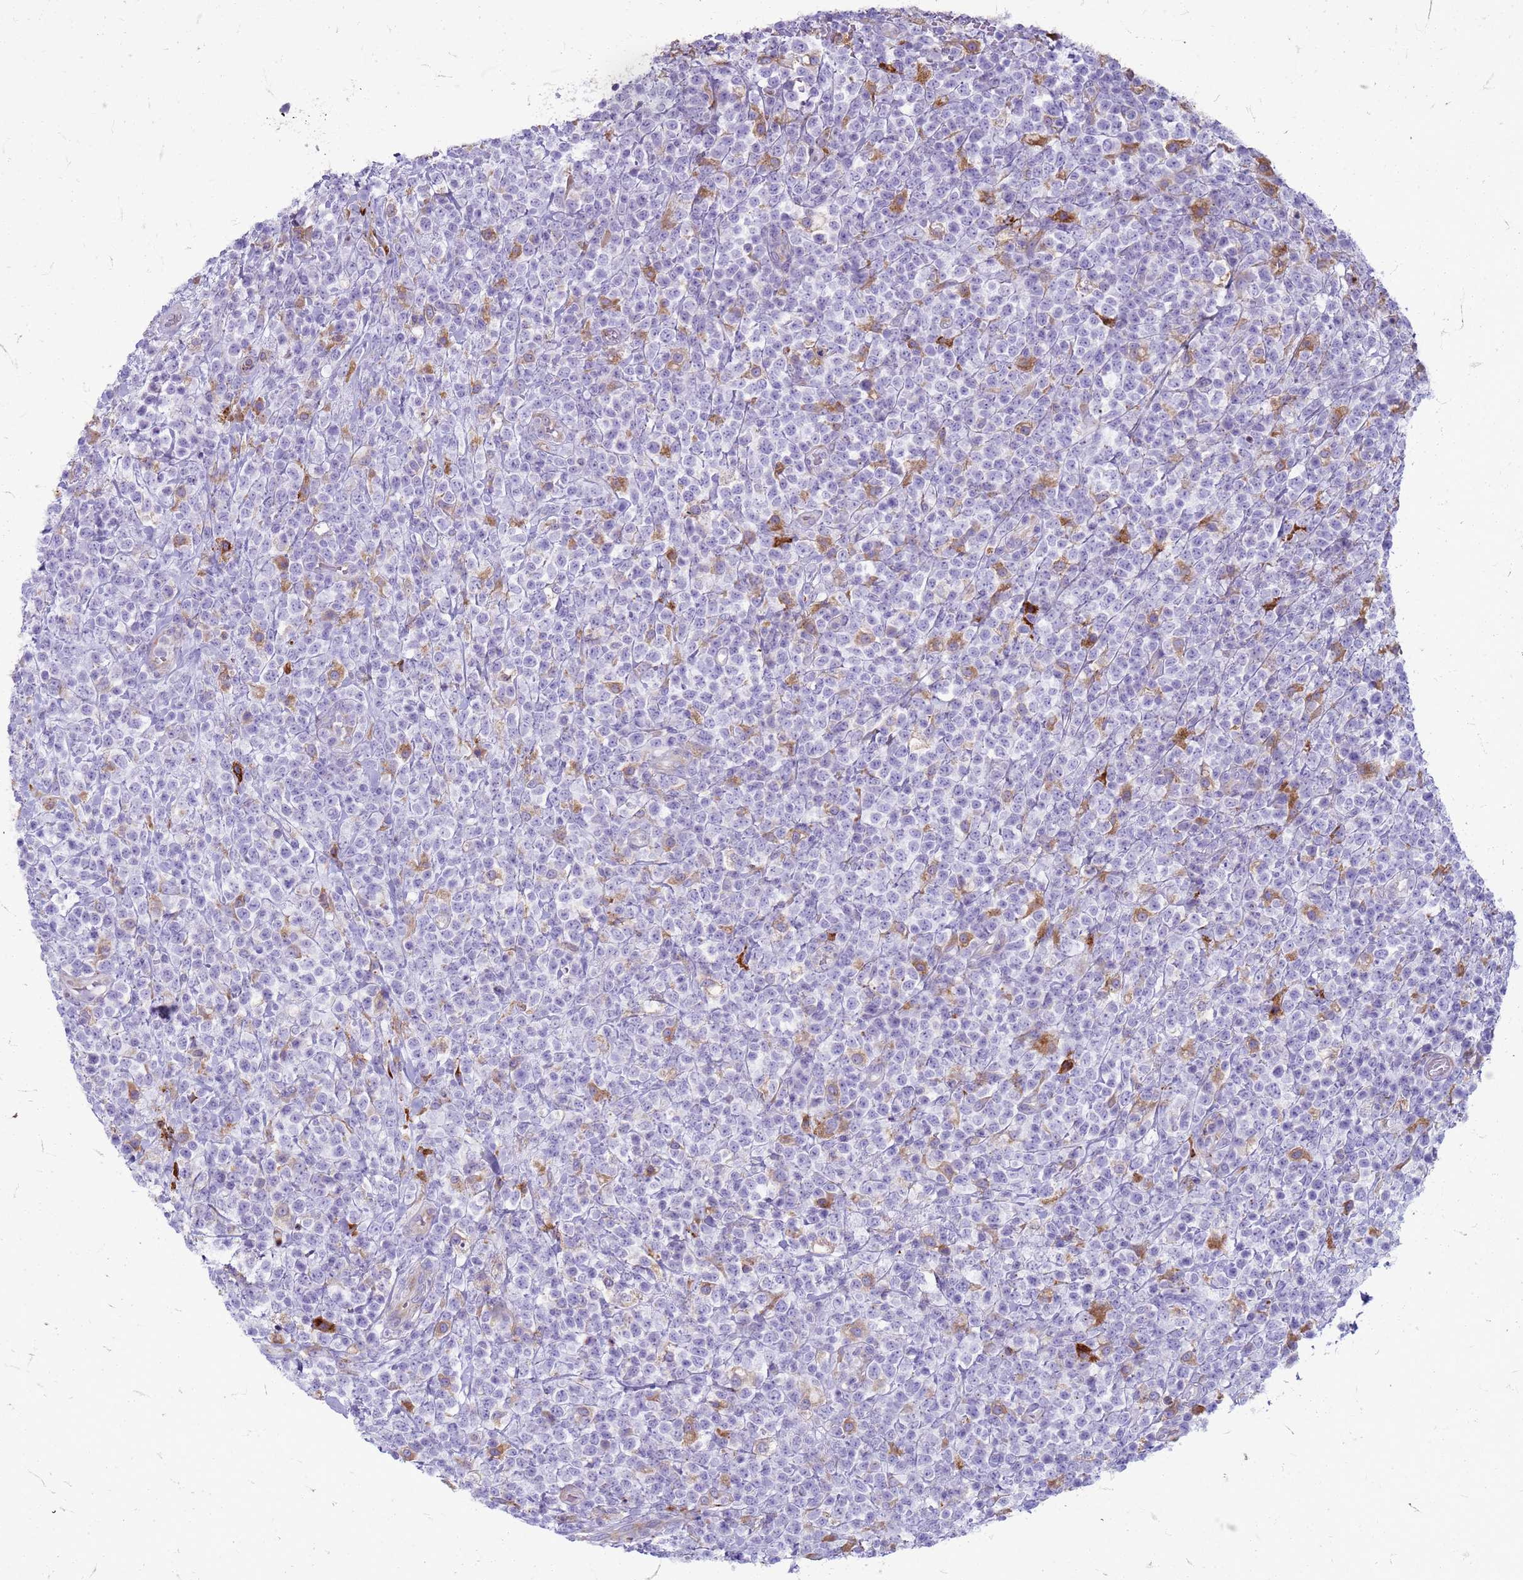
{"staining": {"intensity": "weak", "quantity": "<25%", "location": "cytoplasmic/membranous"}, "tissue": "lymphoma", "cell_type": "Tumor cells", "image_type": "cancer", "snomed": [{"axis": "morphology", "description": "Malignant lymphoma, non-Hodgkin's type, High grade"}, {"axis": "topography", "description": "Colon"}], "caption": "A micrograph of high-grade malignant lymphoma, non-Hodgkin's type stained for a protein shows no brown staining in tumor cells. (DAB immunohistochemistry with hematoxylin counter stain).", "gene": "PDK3", "patient": {"sex": "female", "age": 53}}